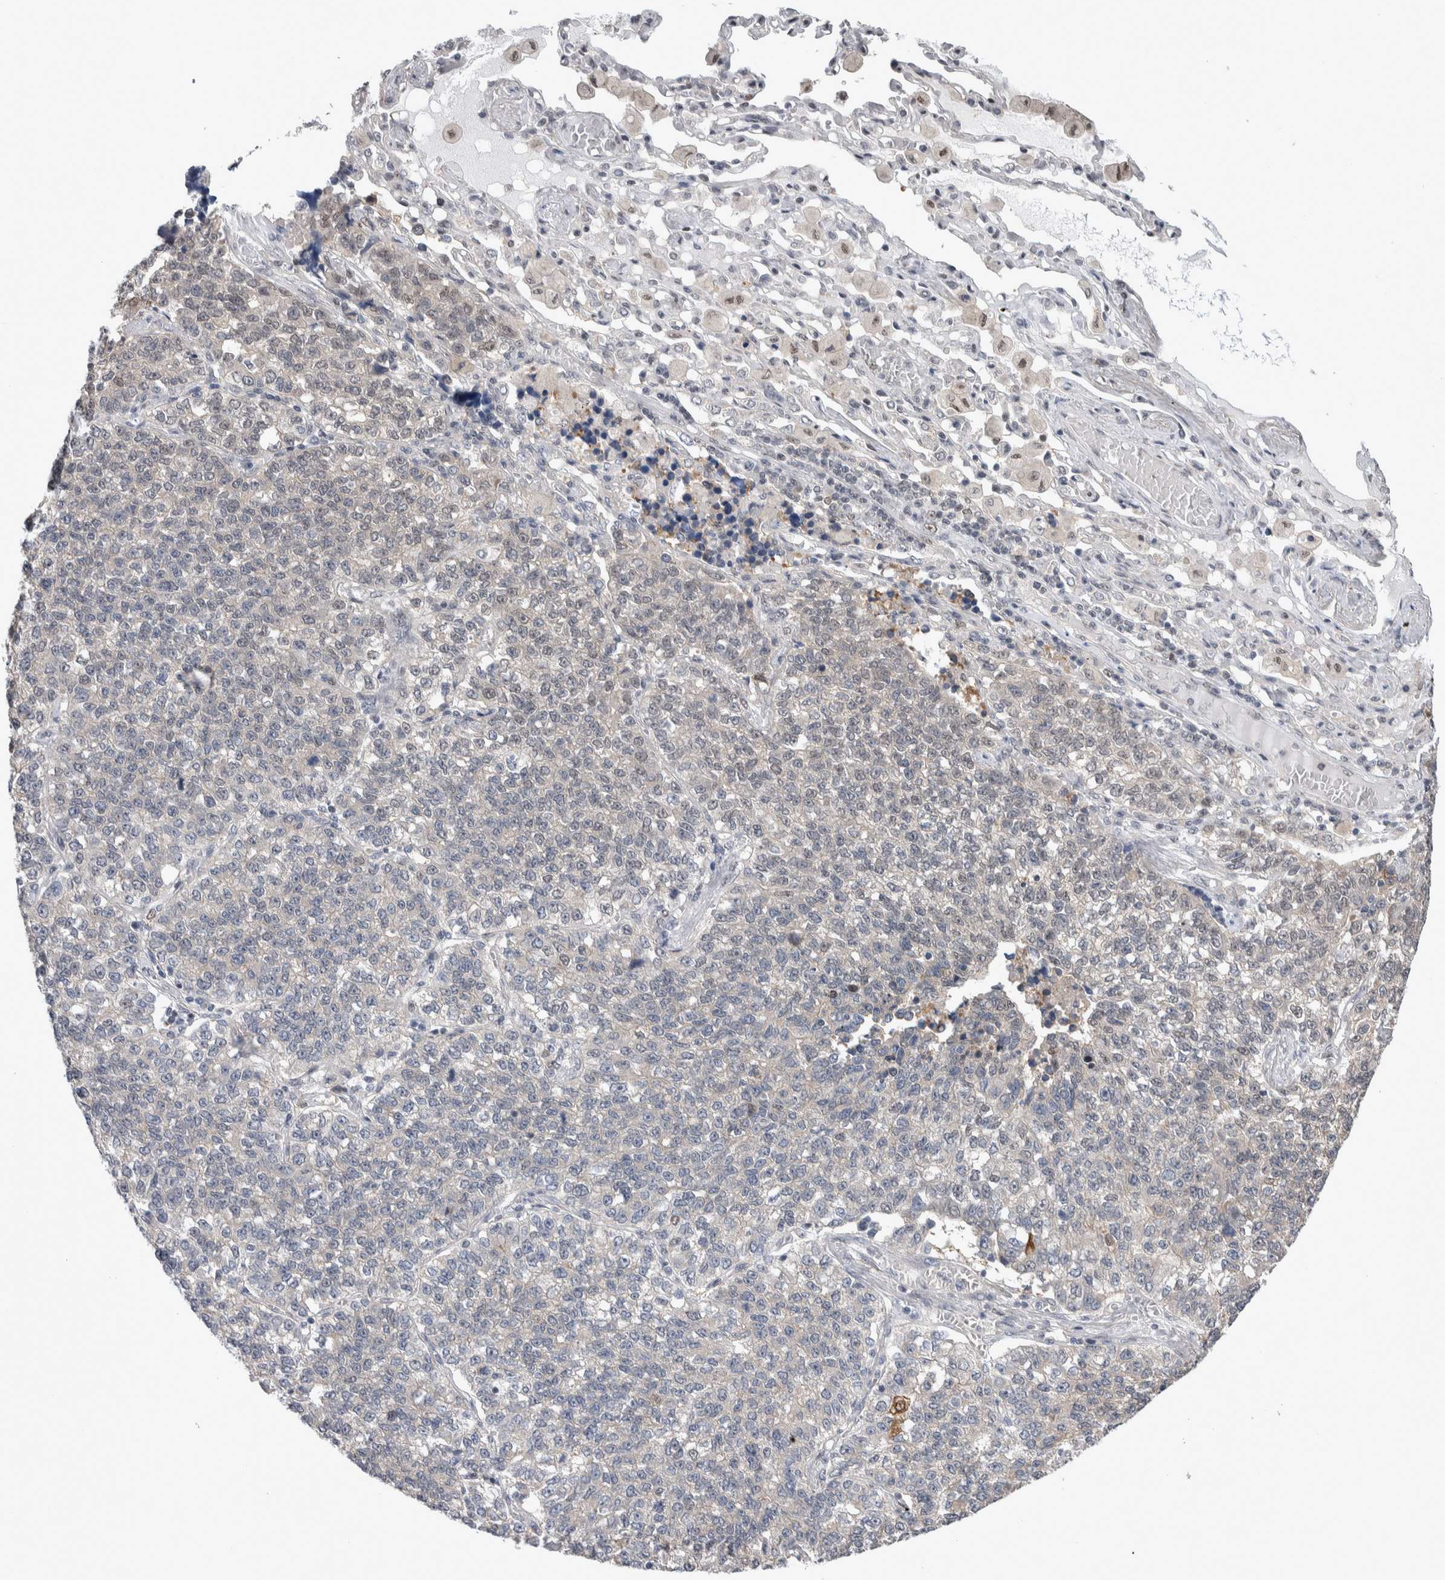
{"staining": {"intensity": "negative", "quantity": "none", "location": "none"}, "tissue": "lung cancer", "cell_type": "Tumor cells", "image_type": "cancer", "snomed": [{"axis": "morphology", "description": "Adenocarcinoma, NOS"}, {"axis": "topography", "description": "Lung"}], "caption": "The image reveals no staining of tumor cells in lung cancer (adenocarcinoma). (Stains: DAB (3,3'-diaminobenzidine) immunohistochemistry with hematoxylin counter stain, Microscopy: brightfield microscopy at high magnification).", "gene": "TAX1BP1", "patient": {"sex": "male", "age": 49}}